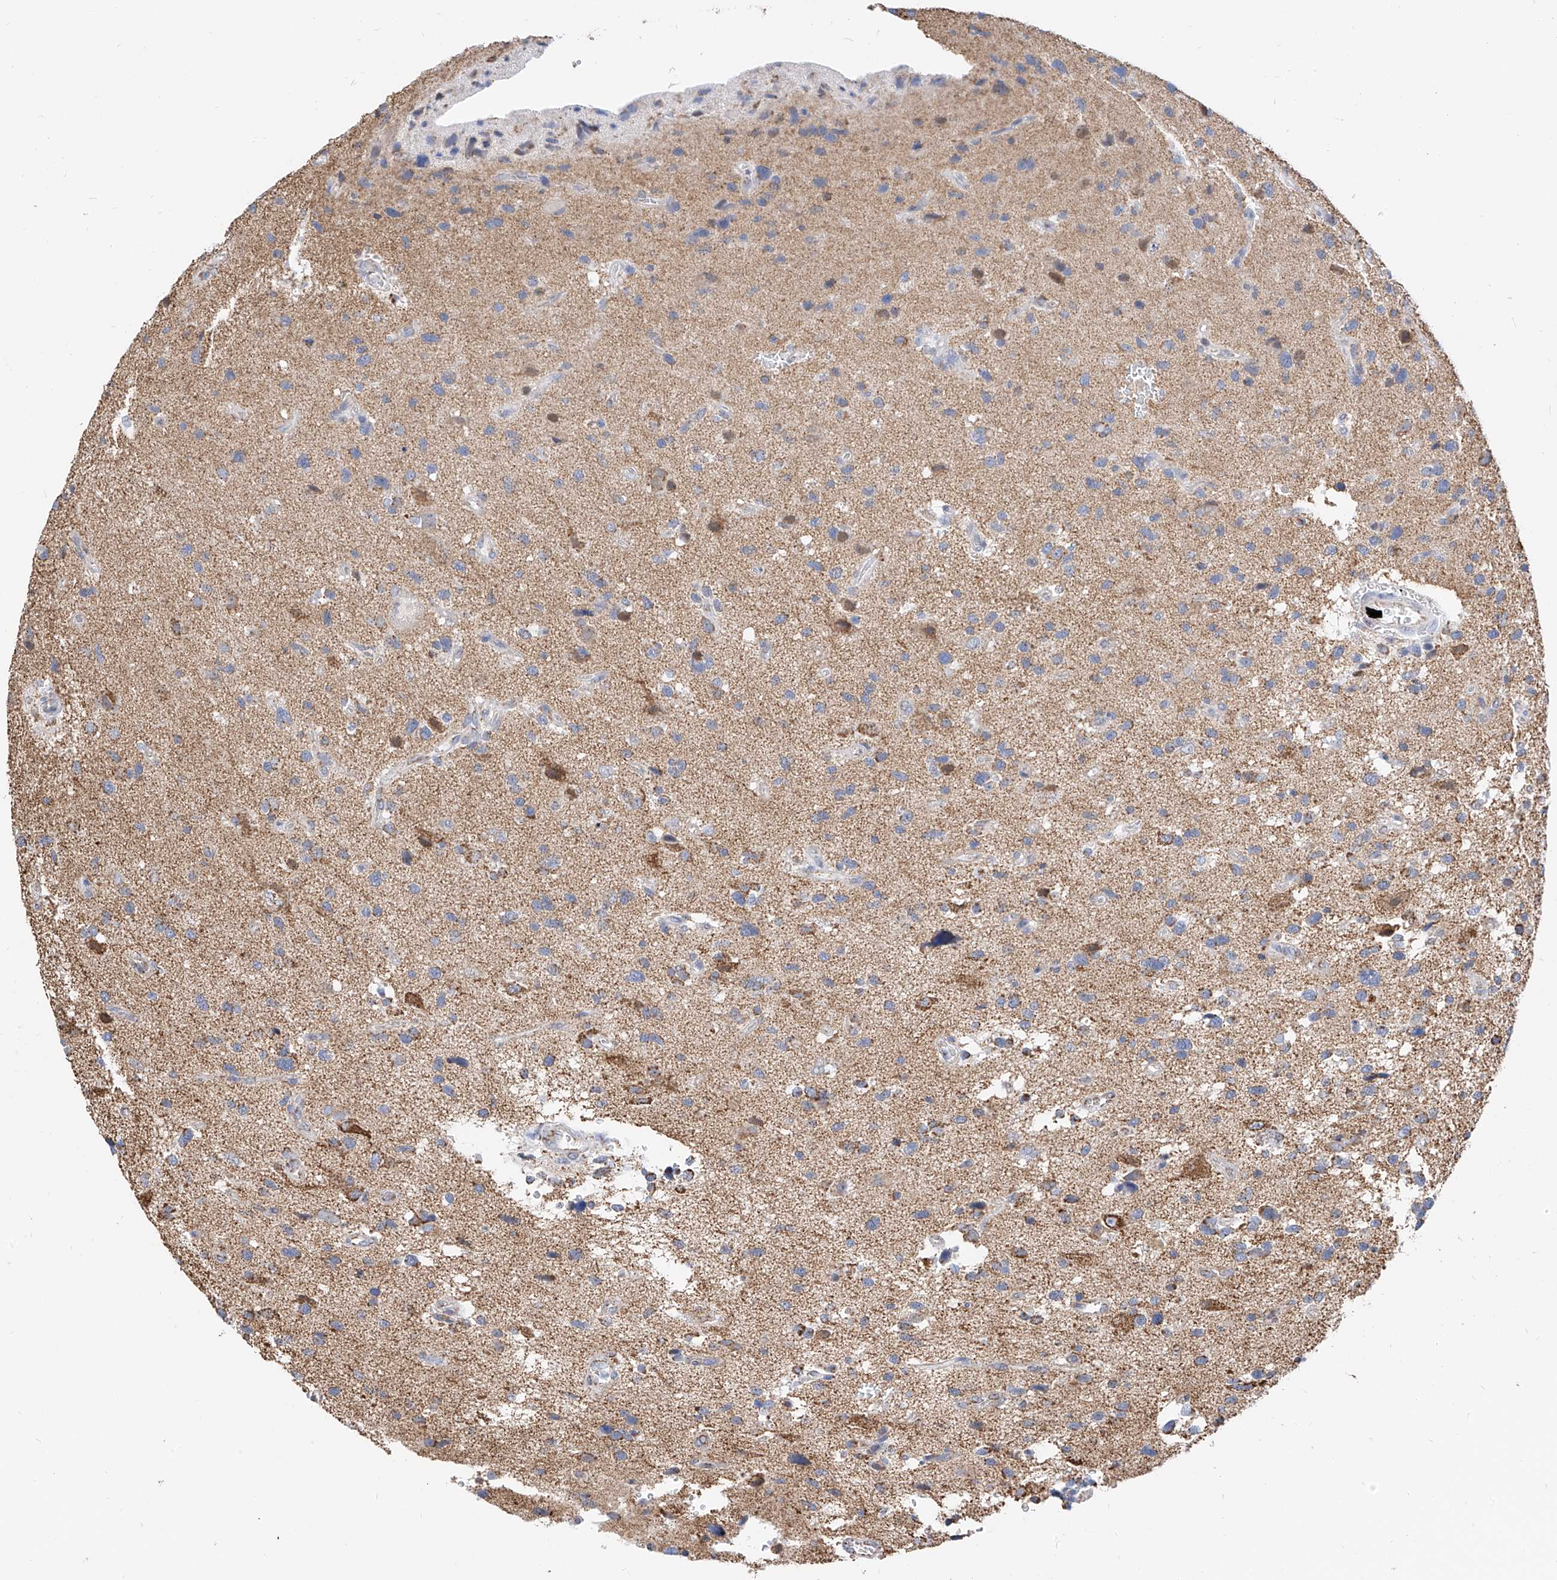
{"staining": {"intensity": "moderate", "quantity": "<25%", "location": "cytoplasmic/membranous"}, "tissue": "glioma", "cell_type": "Tumor cells", "image_type": "cancer", "snomed": [{"axis": "morphology", "description": "Glioma, malignant, High grade"}, {"axis": "topography", "description": "Brain"}], "caption": "An image of malignant high-grade glioma stained for a protein demonstrates moderate cytoplasmic/membranous brown staining in tumor cells.", "gene": "NALCN", "patient": {"sex": "male", "age": 33}}